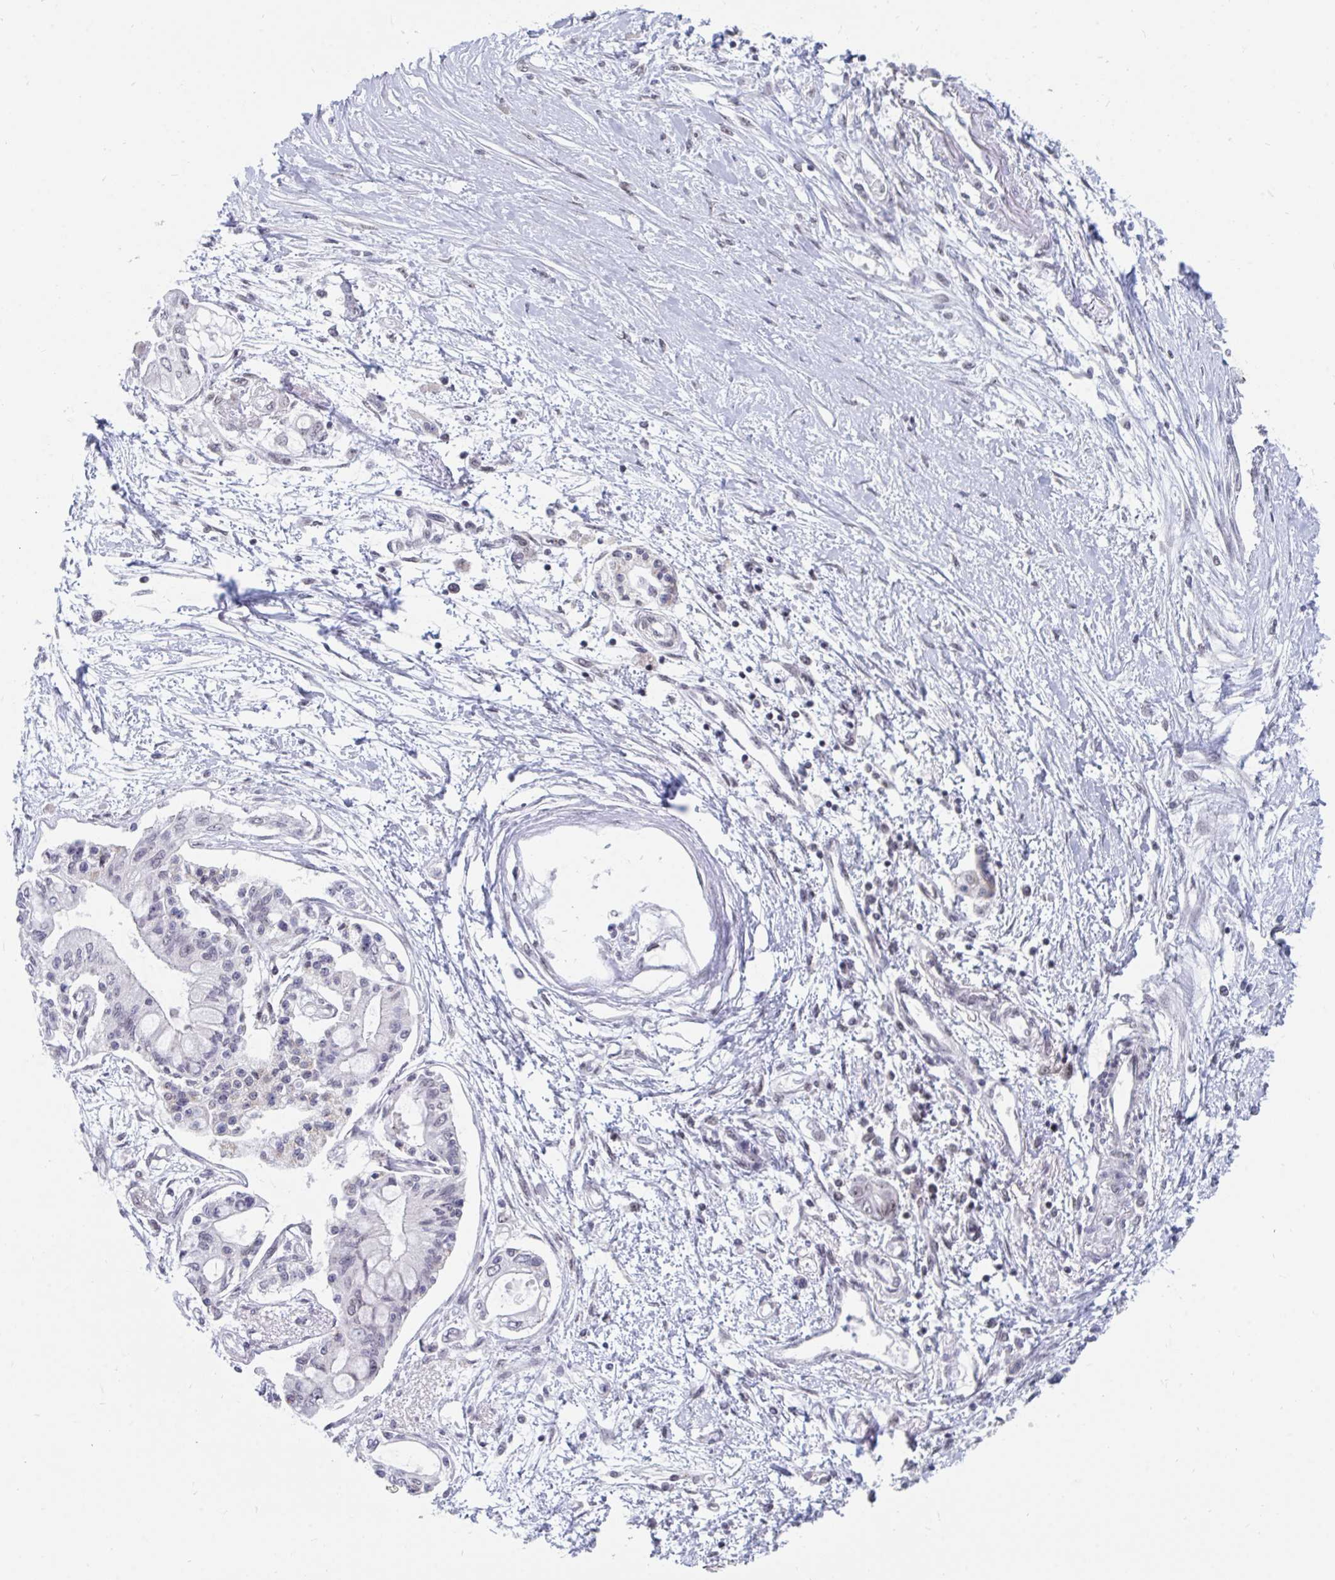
{"staining": {"intensity": "negative", "quantity": "none", "location": "none"}, "tissue": "pancreatic cancer", "cell_type": "Tumor cells", "image_type": "cancer", "snomed": [{"axis": "morphology", "description": "Adenocarcinoma, NOS"}, {"axis": "topography", "description": "Pancreas"}], "caption": "An immunohistochemistry (IHC) micrograph of pancreatic adenocarcinoma is shown. There is no staining in tumor cells of pancreatic adenocarcinoma.", "gene": "TRIP12", "patient": {"sex": "female", "age": 77}}